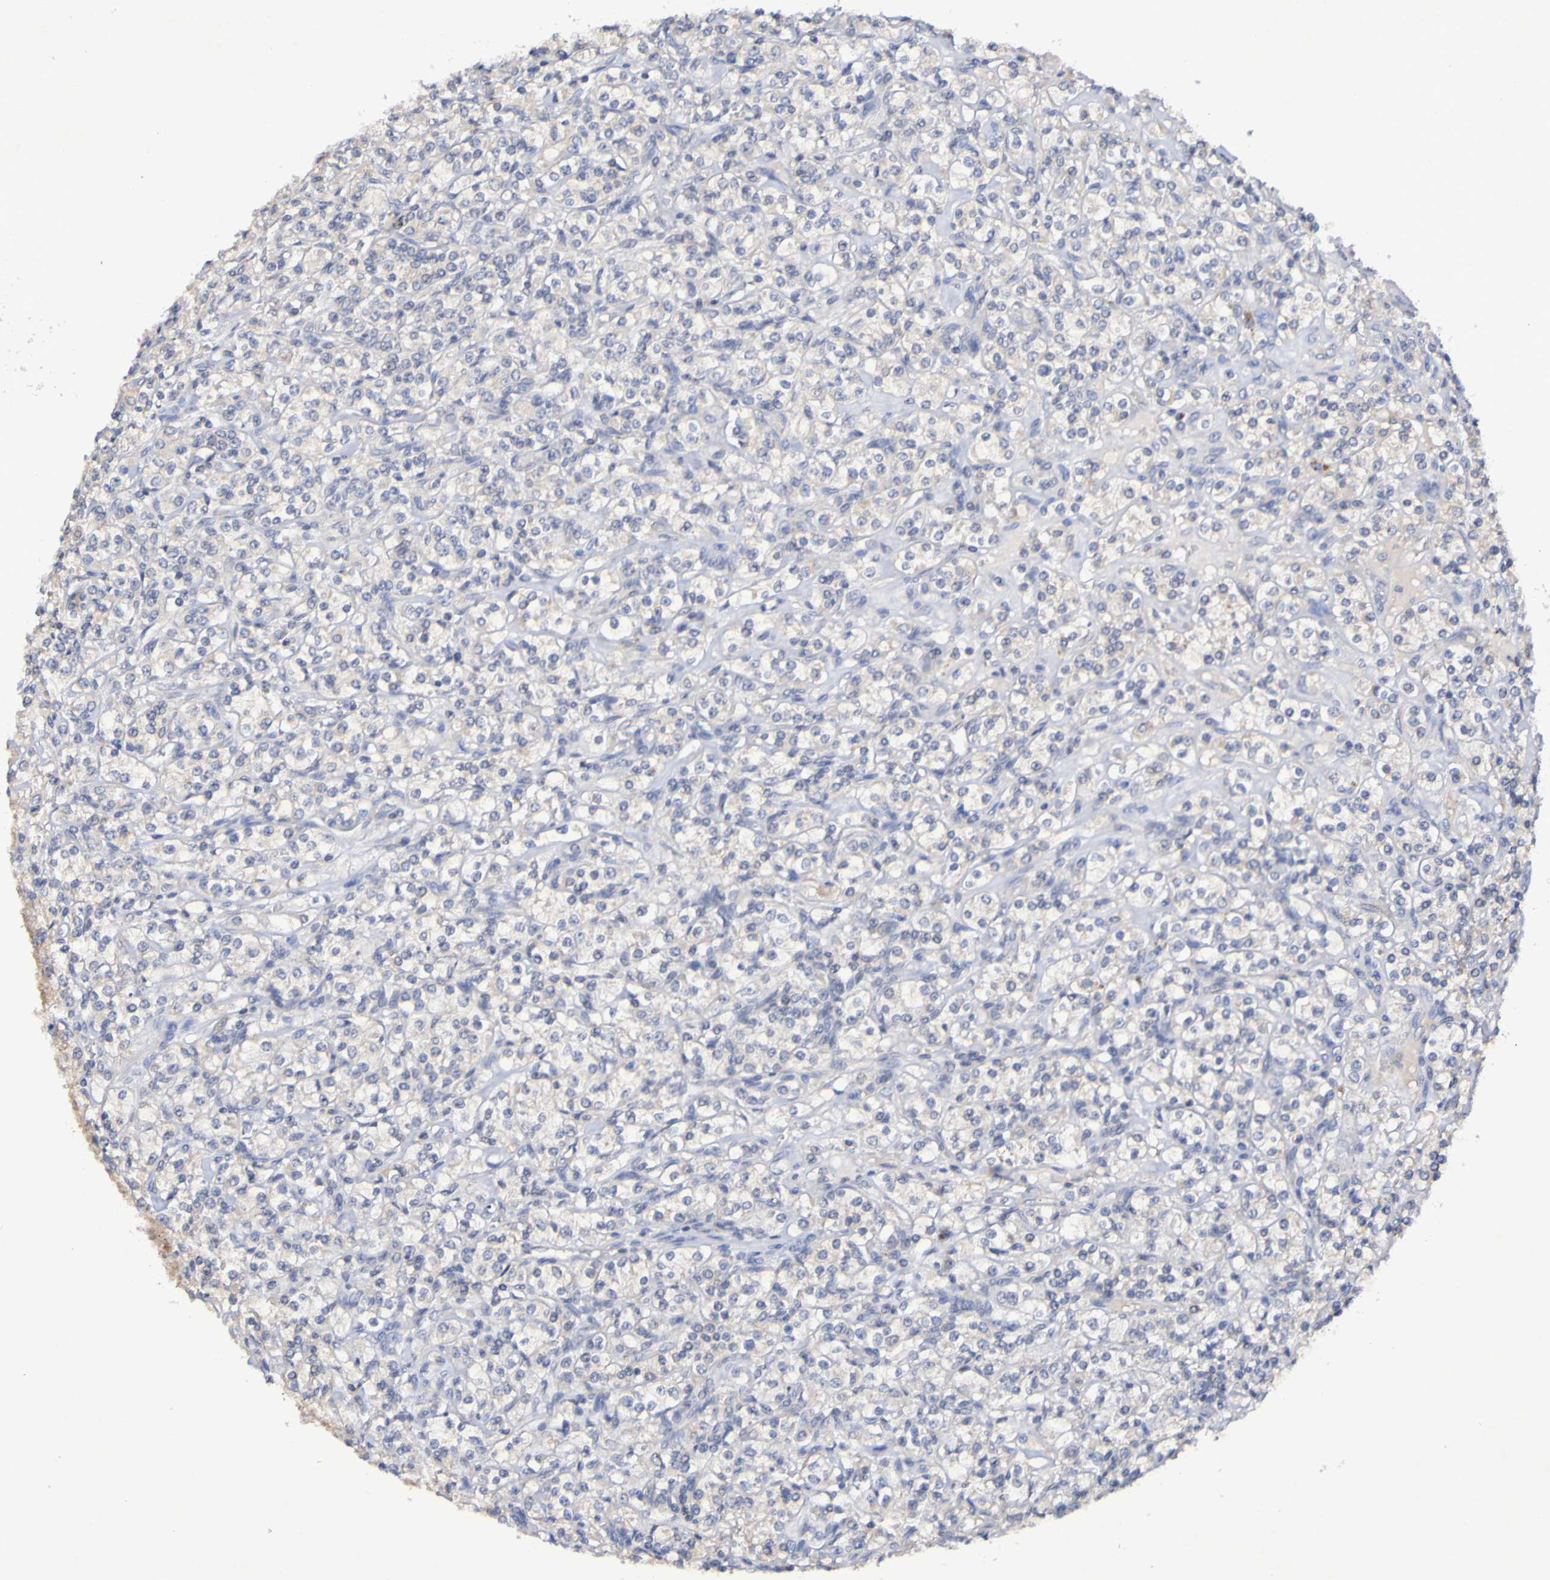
{"staining": {"intensity": "negative", "quantity": "none", "location": "none"}, "tissue": "renal cancer", "cell_type": "Tumor cells", "image_type": "cancer", "snomed": [{"axis": "morphology", "description": "Adenocarcinoma, NOS"}, {"axis": "topography", "description": "Kidney"}], "caption": "Renal cancer (adenocarcinoma) was stained to show a protein in brown. There is no significant staining in tumor cells. (DAB (3,3'-diaminobenzidine) immunohistochemistry with hematoxylin counter stain).", "gene": "PTP4A2", "patient": {"sex": "male", "age": 77}}